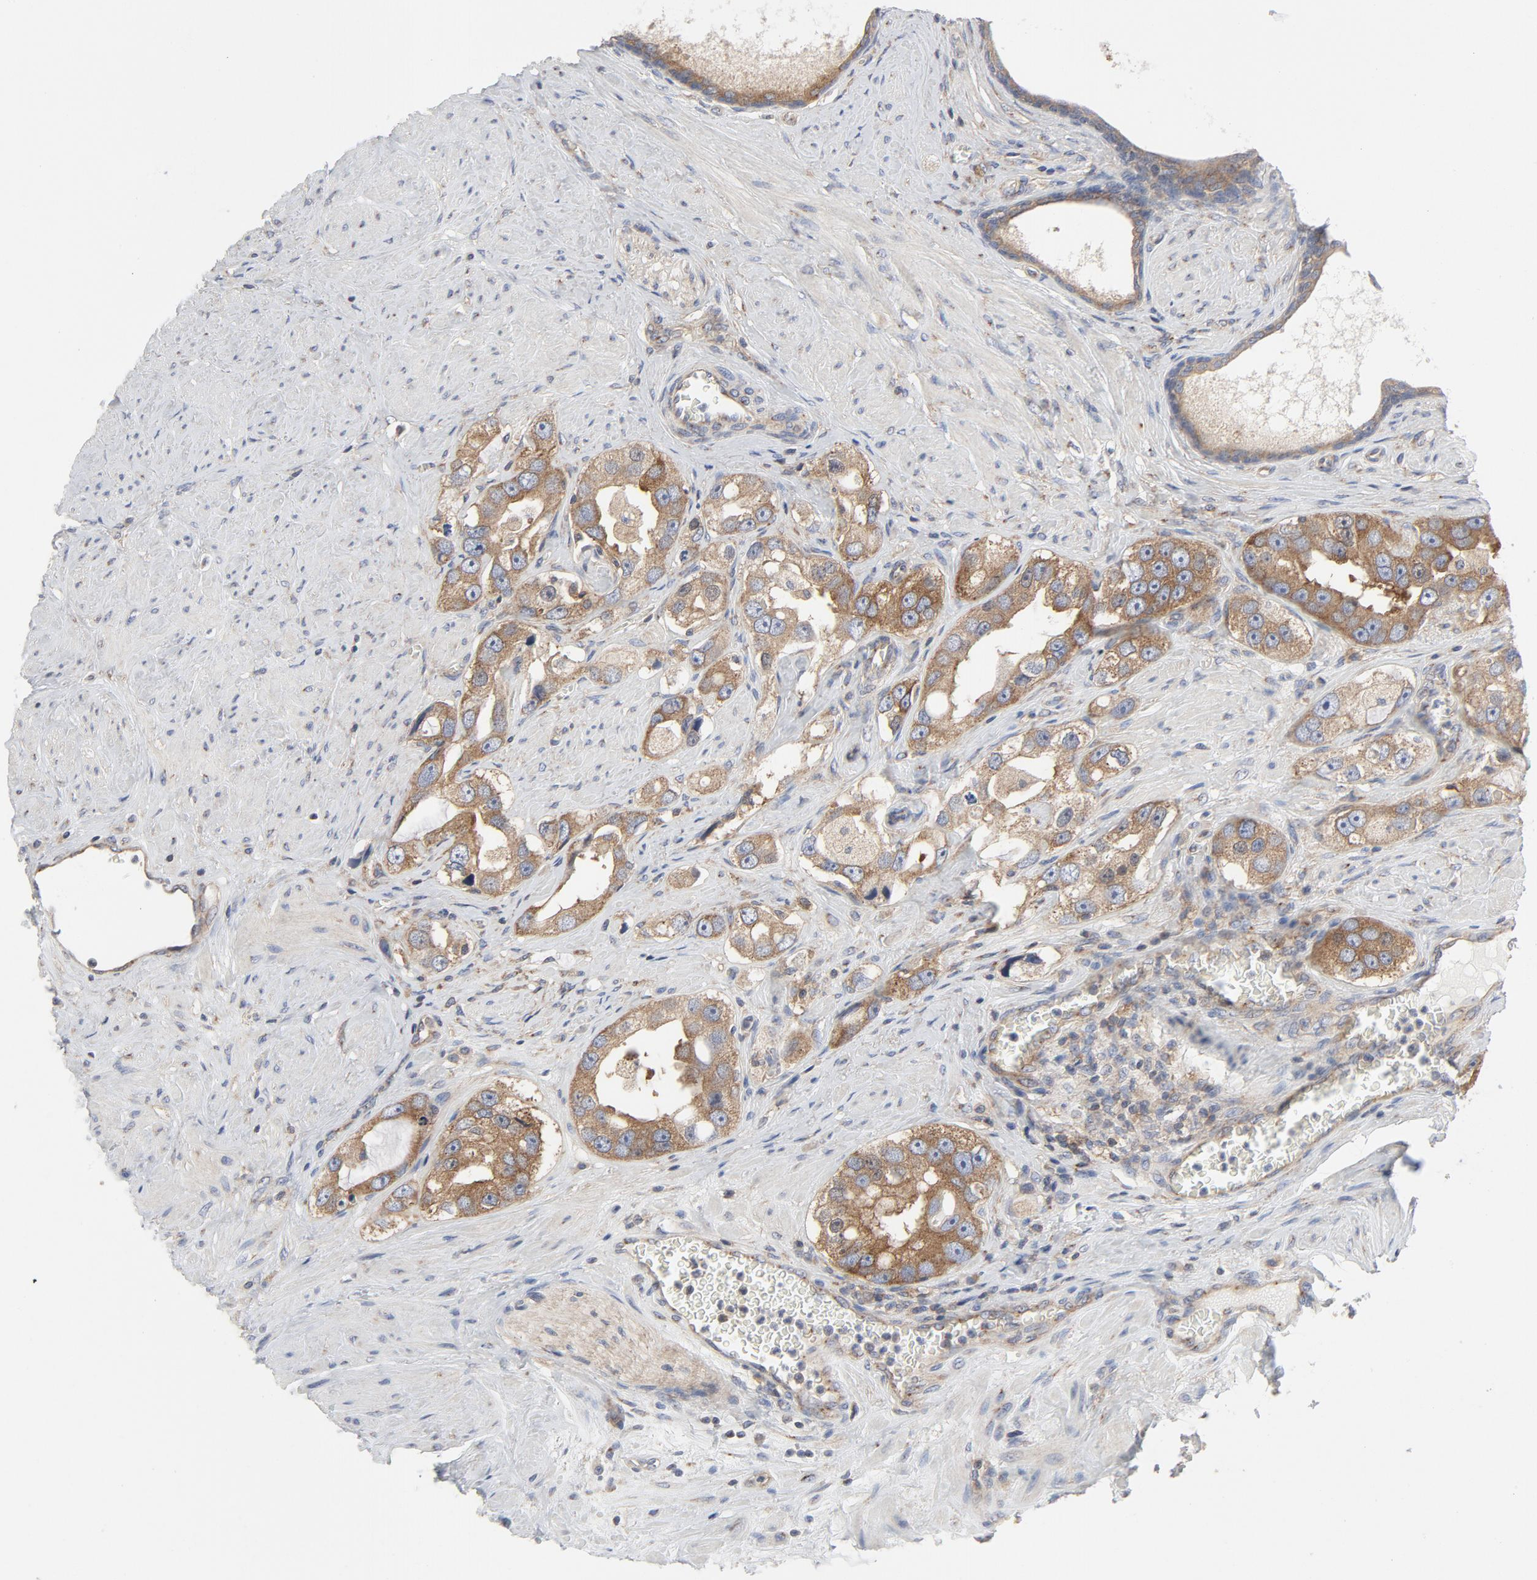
{"staining": {"intensity": "moderate", "quantity": ">75%", "location": "cytoplasmic/membranous"}, "tissue": "prostate cancer", "cell_type": "Tumor cells", "image_type": "cancer", "snomed": [{"axis": "morphology", "description": "Adenocarcinoma, High grade"}, {"axis": "topography", "description": "Prostate"}], "caption": "Protein expression analysis of prostate high-grade adenocarcinoma exhibits moderate cytoplasmic/membranous expression in approximately >75% of tumor cells.", "gene": "RABEP1", "patient": {"sex": "male", "age": 63}}